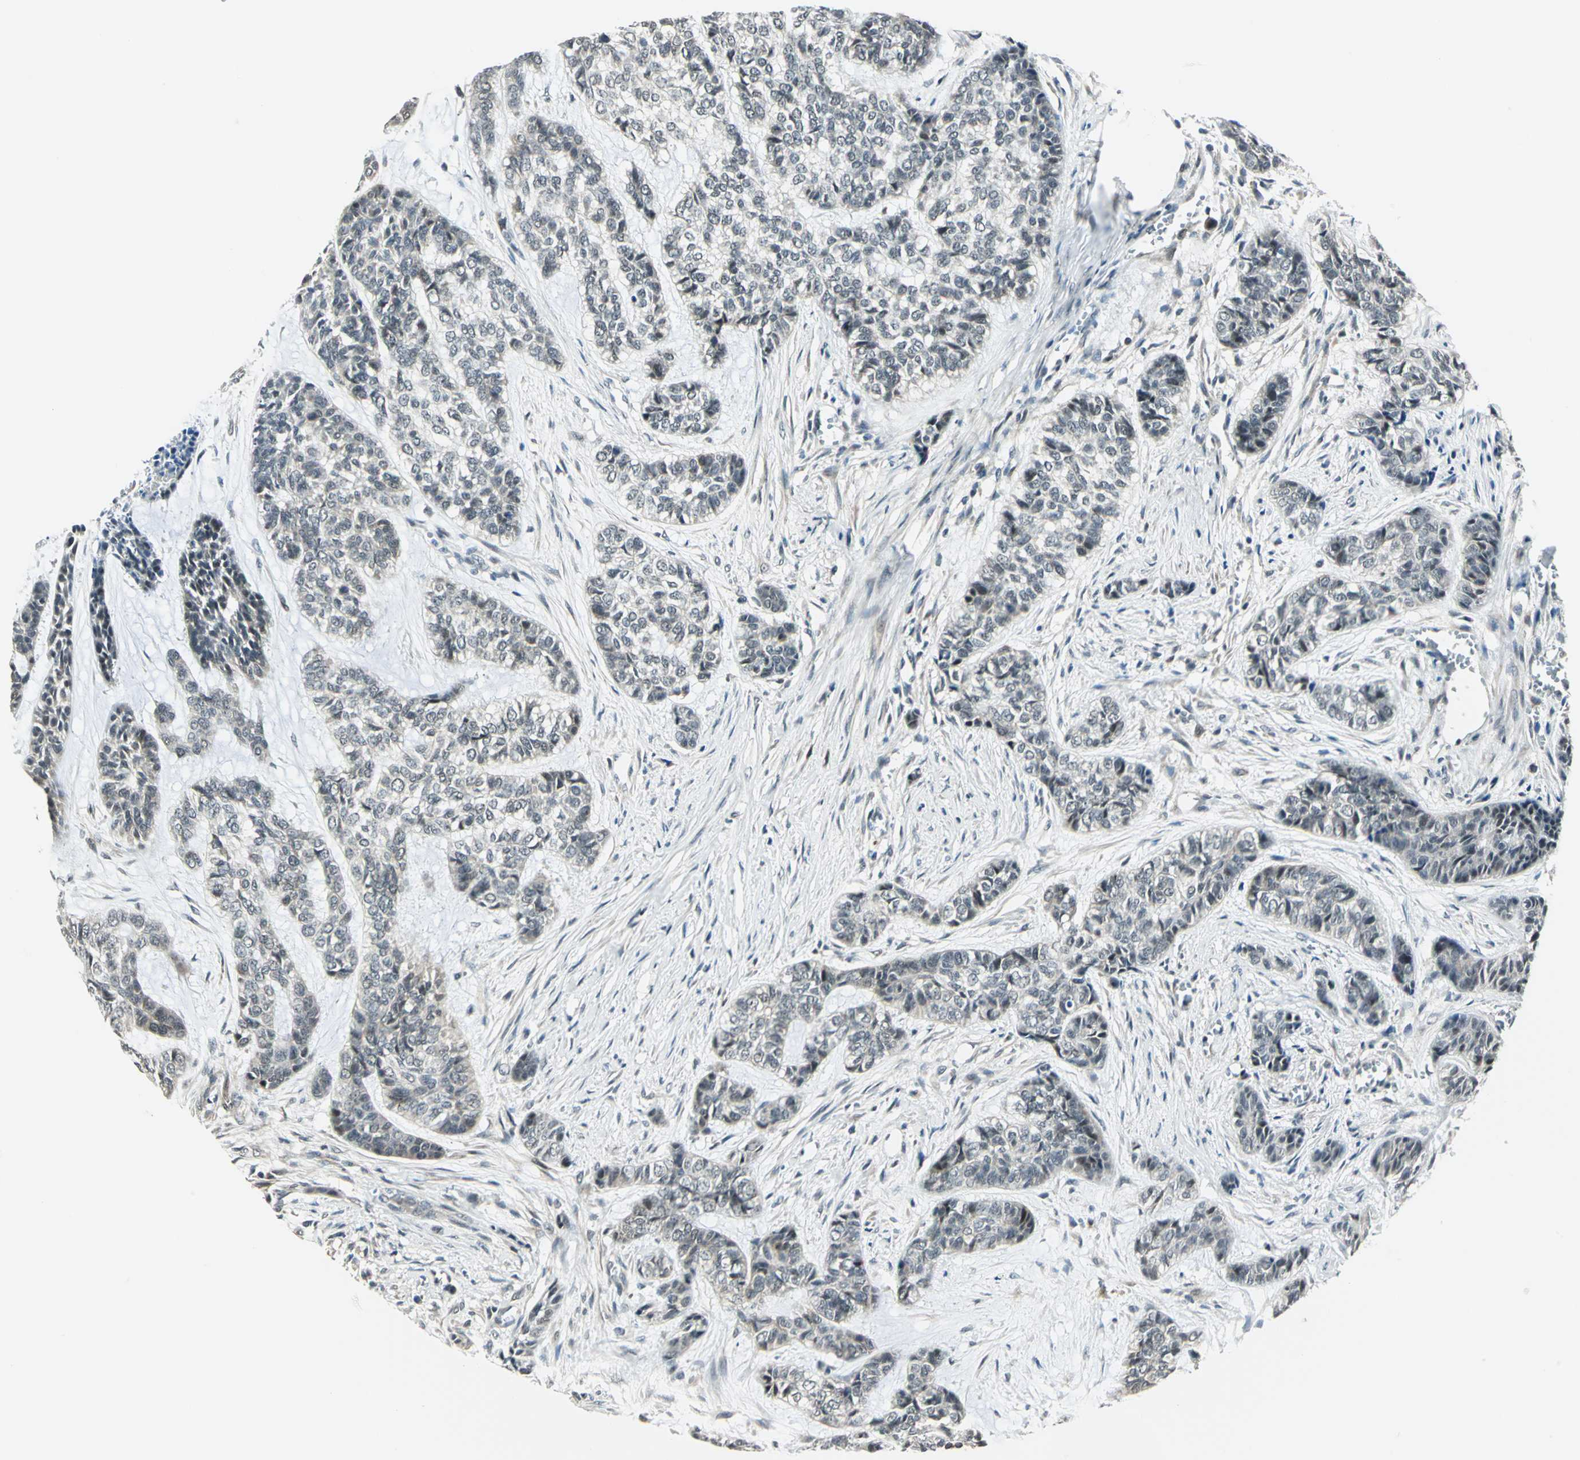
{"staining": {"intensity": "weak", "quantity": "<25%", "location": "cytoplasmic/membranous"}, "tissue": "skin cancer", "cell_type": "Tumor cells", "image_type": "cancer", "snomed": [{"axis": "morphology", "description": "Basal cell carcinoma"}, {"axis": "topography", "description": "Skin"}], "caption": "Human basal cell carcinoma (skin) stained for a protein using immunohistochemistry (IHC) demonstrates no positivity in tumor cells.", "gene": "PLAGL2", "patient": {"sex": "female", "age": 64}}